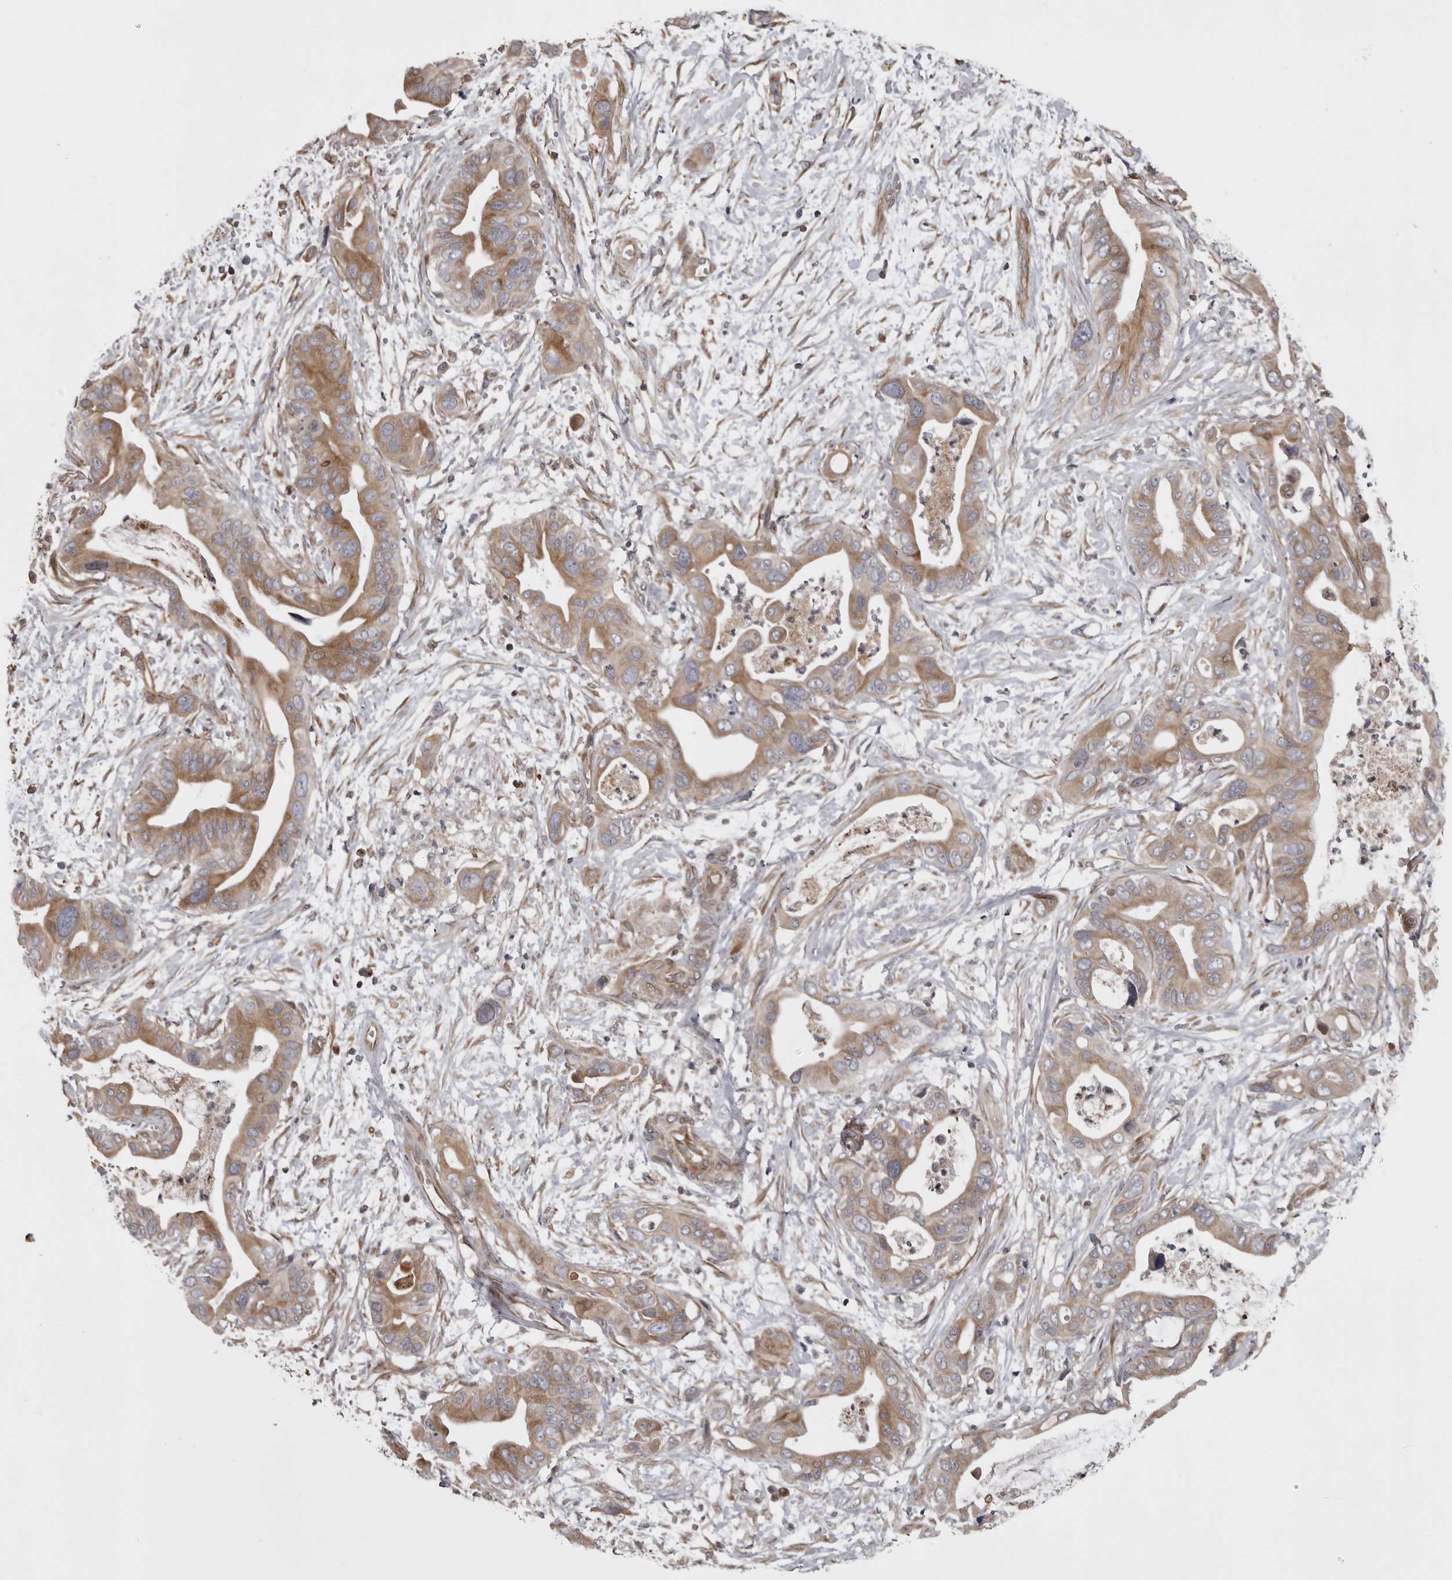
{"staining": {"intensity": "moderate", "quantity": ">75%", "location": "cytoplasmic/membranous"}, "tissue": "pancreatic cancer", "cell_type": "Tumor cells", "image_type": "cancer", "snomed": [{"axis": "morphology", "description": "Adenocarcinoma, NOS"}, {"axis": "topography", "description": "Pancreas"}], "caption": "The image reveals a brown stain indicating the presence of a protein in the cytoplasmic/membranous of tumor cells in adenocarcinoma (pancreatic). Using DAB (3,3'-diaminobenzidine) (brown) and hematoxylin (blue) stains, captured at high magnification using brightfield microscopy.", "gene": "ZNRF1", "patient": {"sex": "male", "age": 66}}